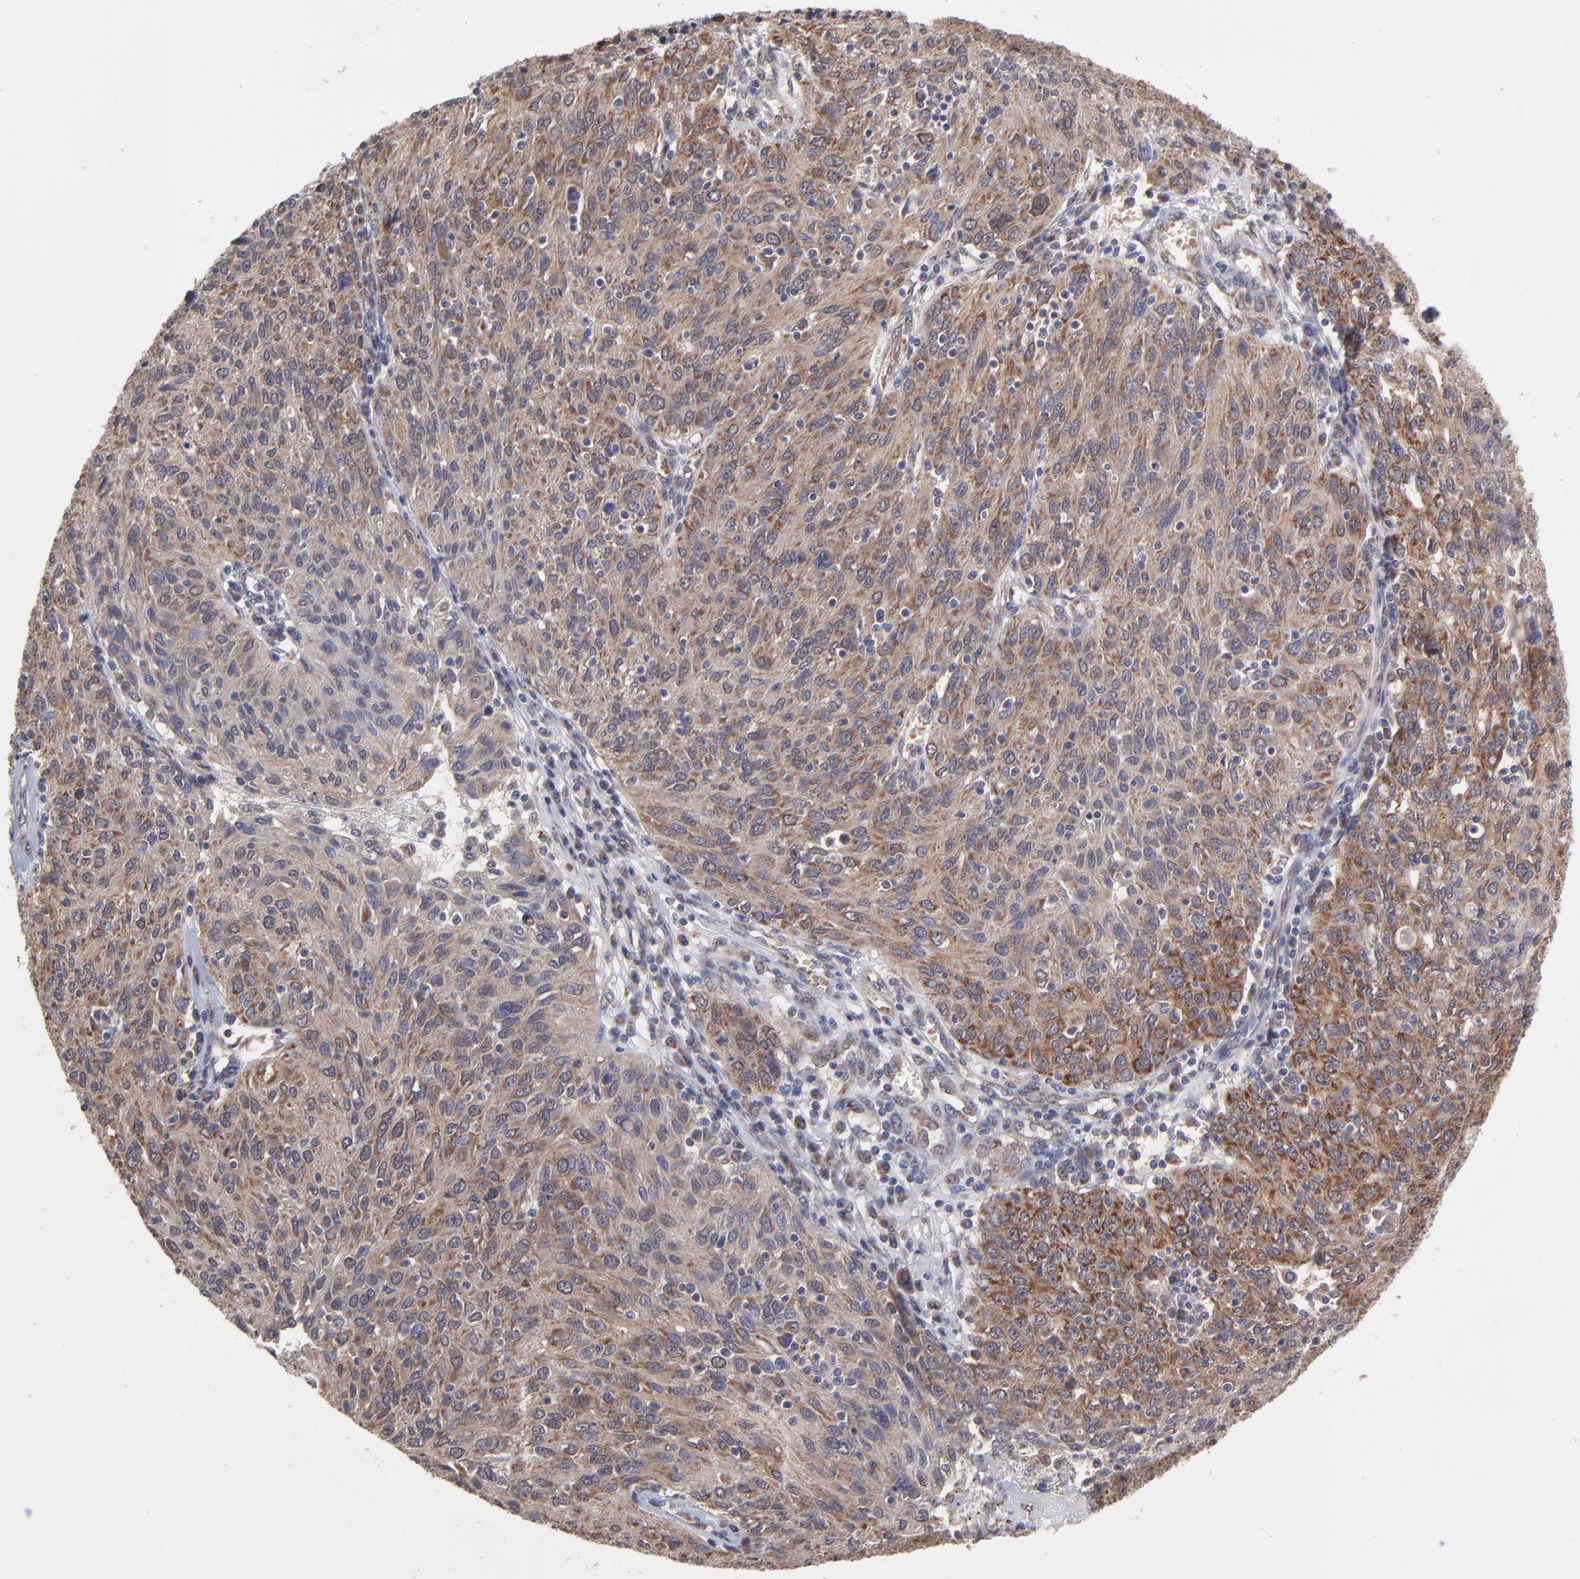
{"staining": {"intensity": "strong", "quantity": ">75%", "location": "cytoplasmic/membranous"}, "tissue": "ovarian cancer", "cell_type": "Tumor cells", "image_type": "cancer", "snomed": [{"axis": "morphology", "description": "Carcinoma, endometroid"}, {"axis": "topography", "description": "Ovary"}], "caption": "Strong cytoplasmic/membranous expression is seen in approximately >75% of tumor cells in ovarian cancer (endometroid carcinoma).", "gene": "UBE2H", "patient": {"sex": "female", "age": 50}}